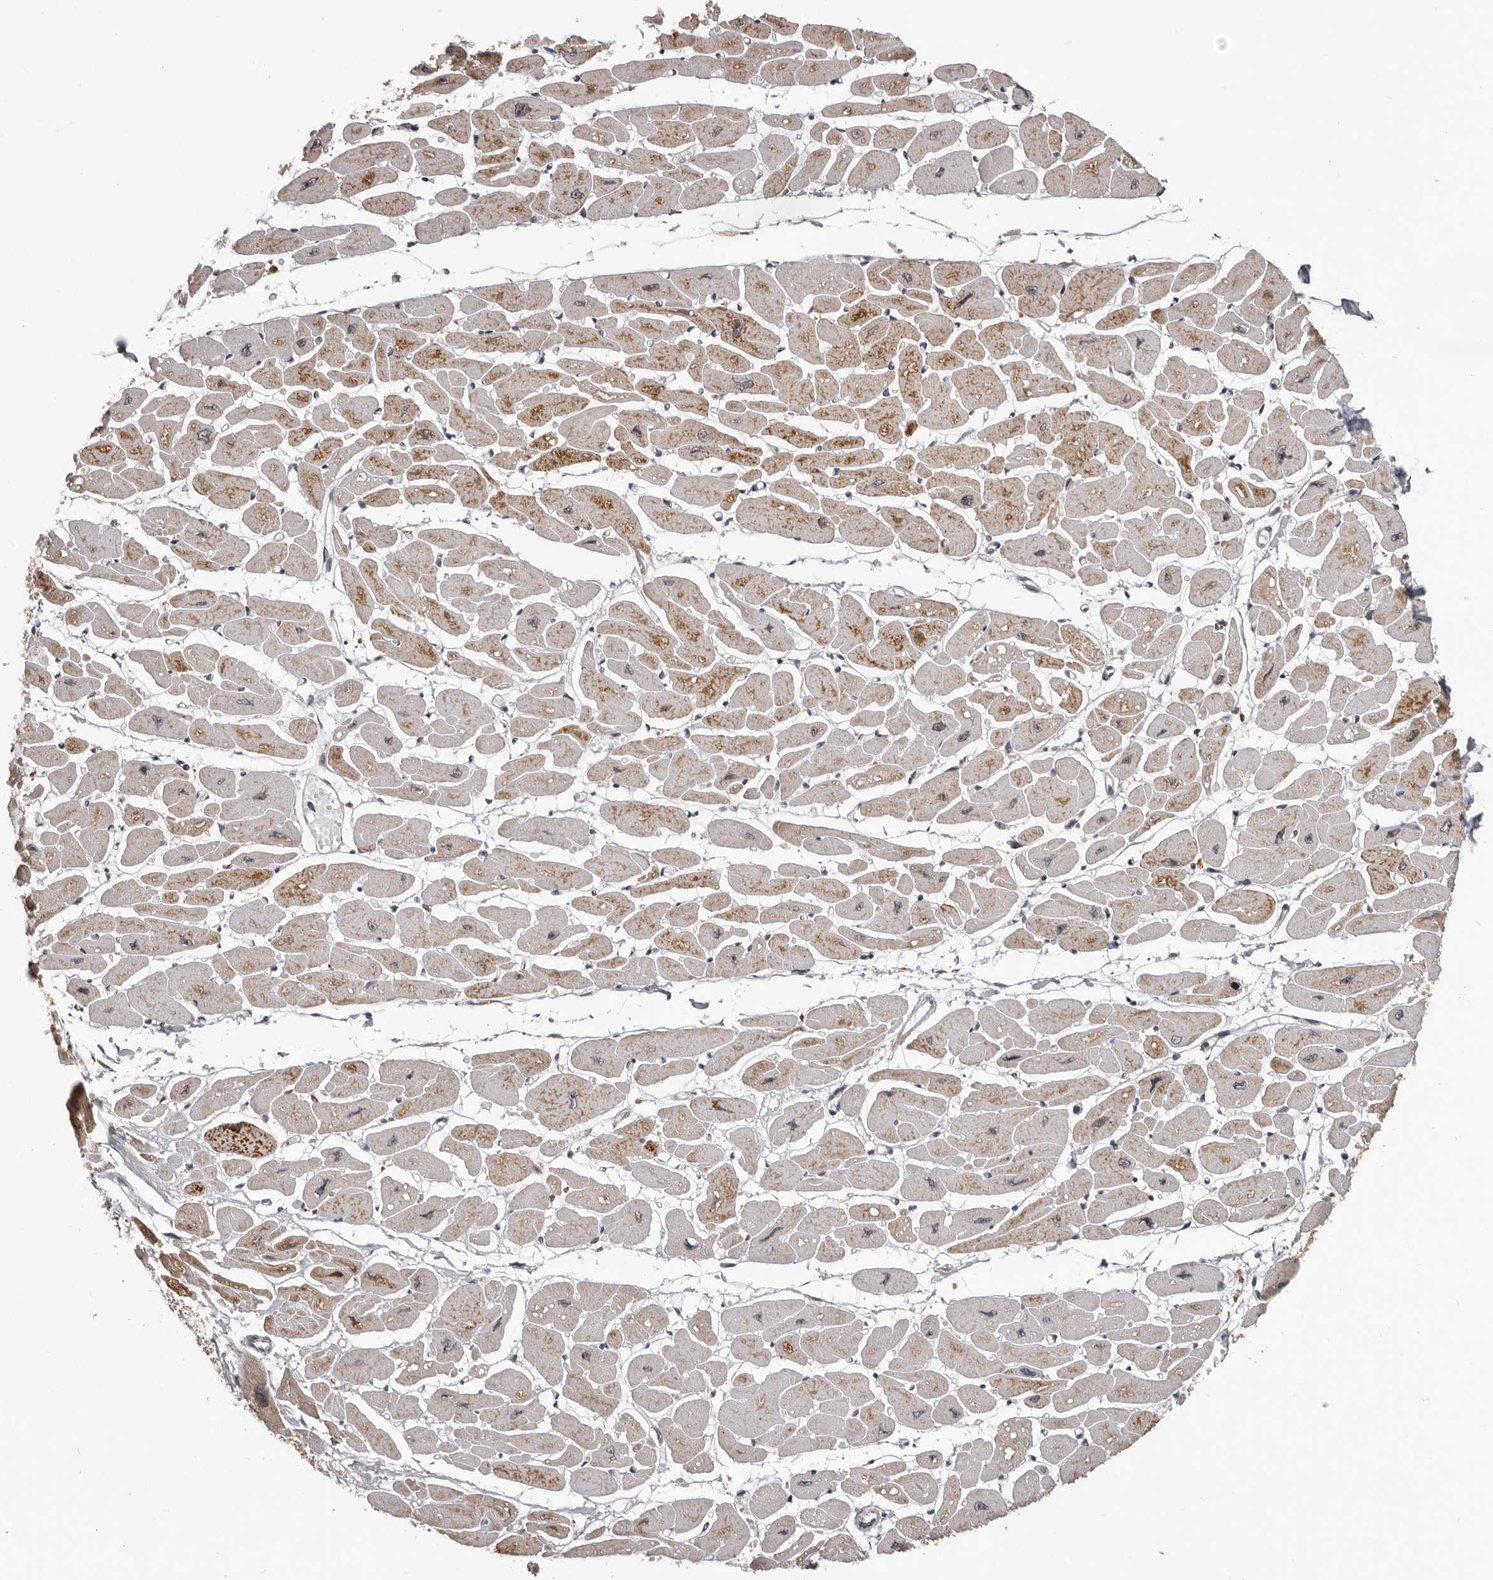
{"staining": {"intensity": "moderate", "quantity": ">75%", "location": "cytoplasmic/membranous"}, "tissue": "heart muscle", "cell_type": "Cardiomyocytes", "image_type": "normal", "snomed": [{"axis": "morphology", "description": "Normal tissue, NOS"}, {"axis": "topography", "description": "Heart"}], "caption": "This photomicrograph reveals IHC staining of unremarkable human heart muscle, with medium moderate cytoplasmic/membranous positivity in approximately >75% of cardiomyocytes.", "gene": "C17orf99", "patient": {"sex": "female", "age": 54}}